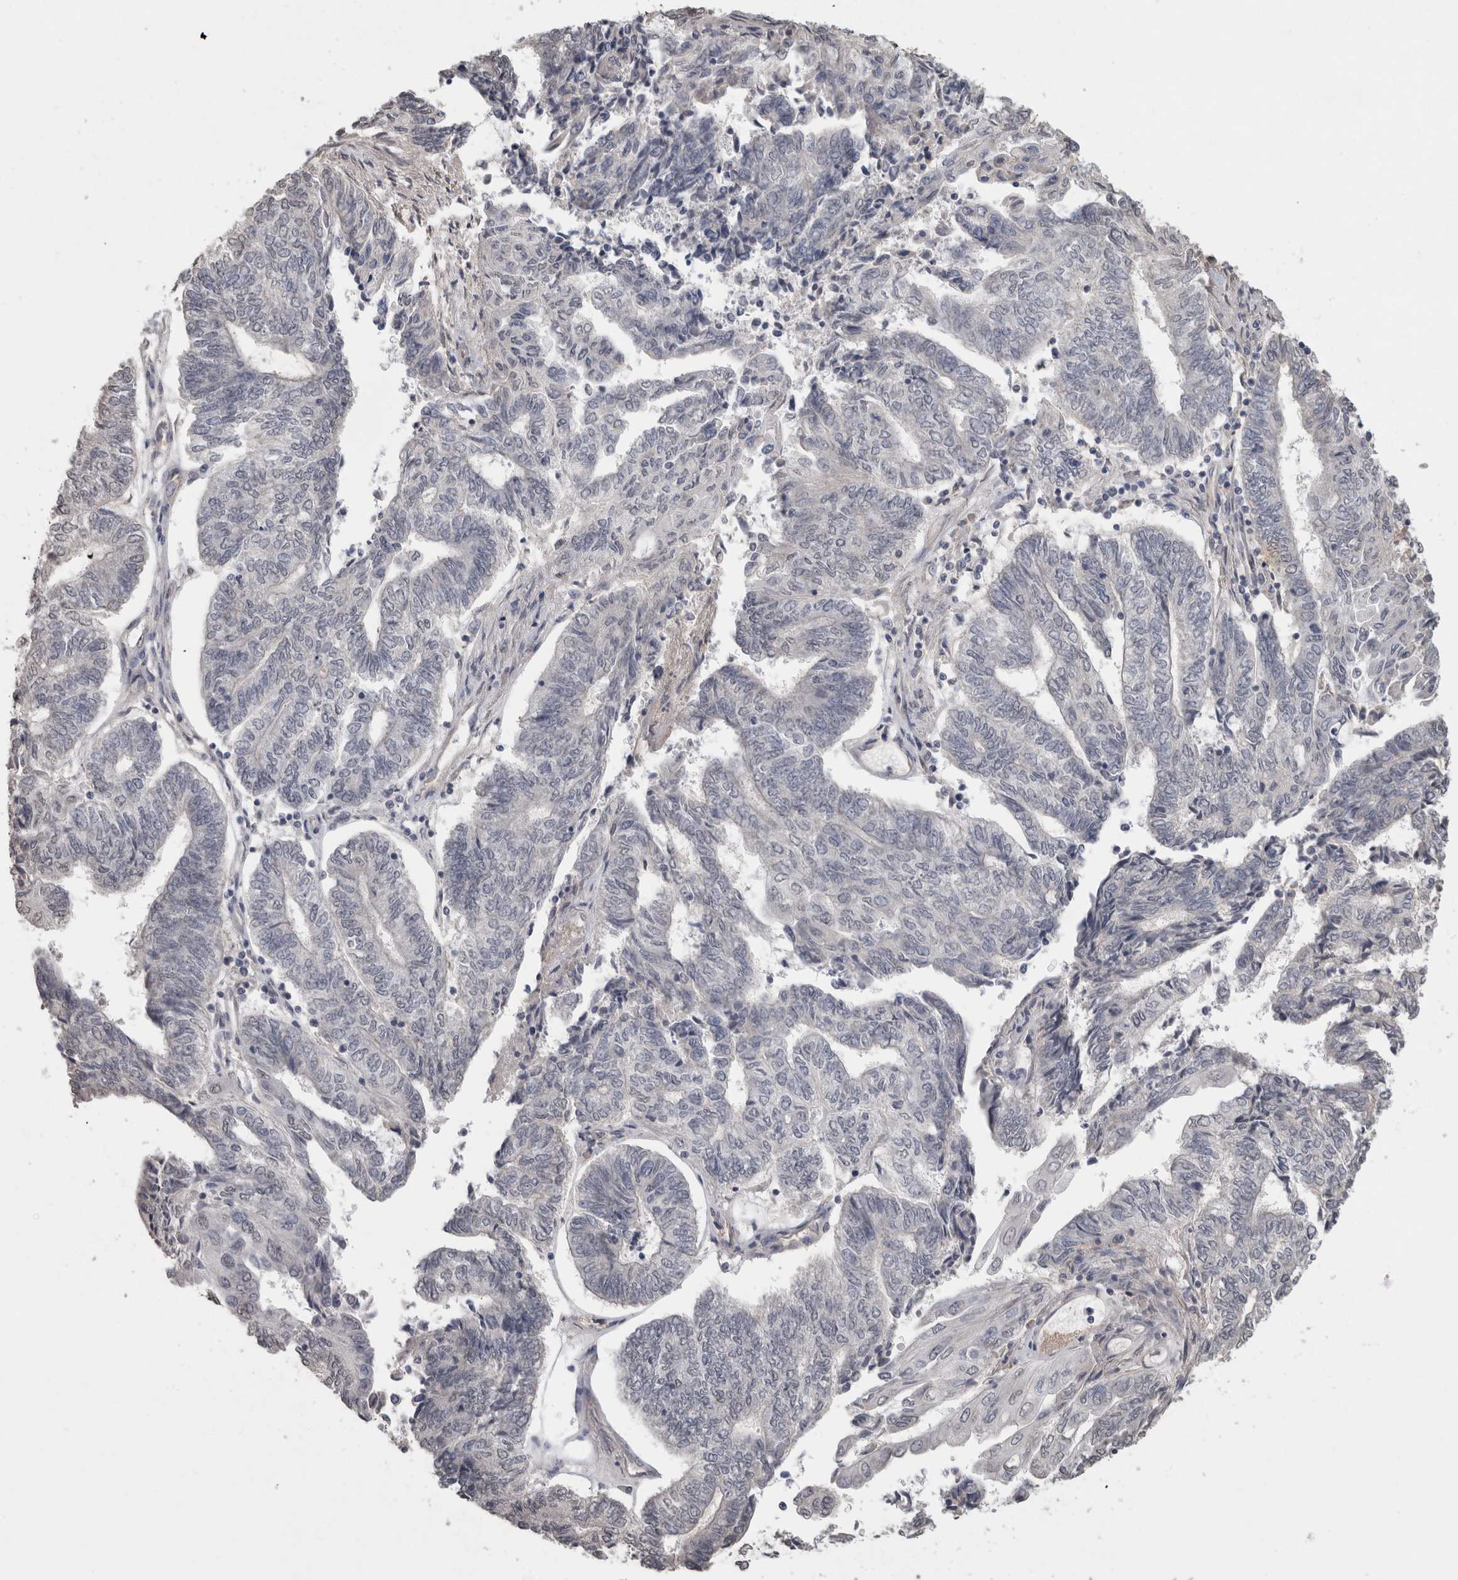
{"staining": {"intensity": "negative", "quantity": "none", "location": "none"}, "tissue": "endometrial cancer", "cell_type": "Tumor cells", "image_type": "cancer", "snomed": [{"axis": "morphology", "description": "Adenocarcinoma, NOS"}, {"axis": "topography", "description": "Uterus"}, {"axis": "topography", "description": "Endometrium"}], "caption": "Tumor cells are negative for brown protein staining in endometrial adenocarcinoma.", "gene": "RECK", "patient": {"sex": "female", "age": 70}}